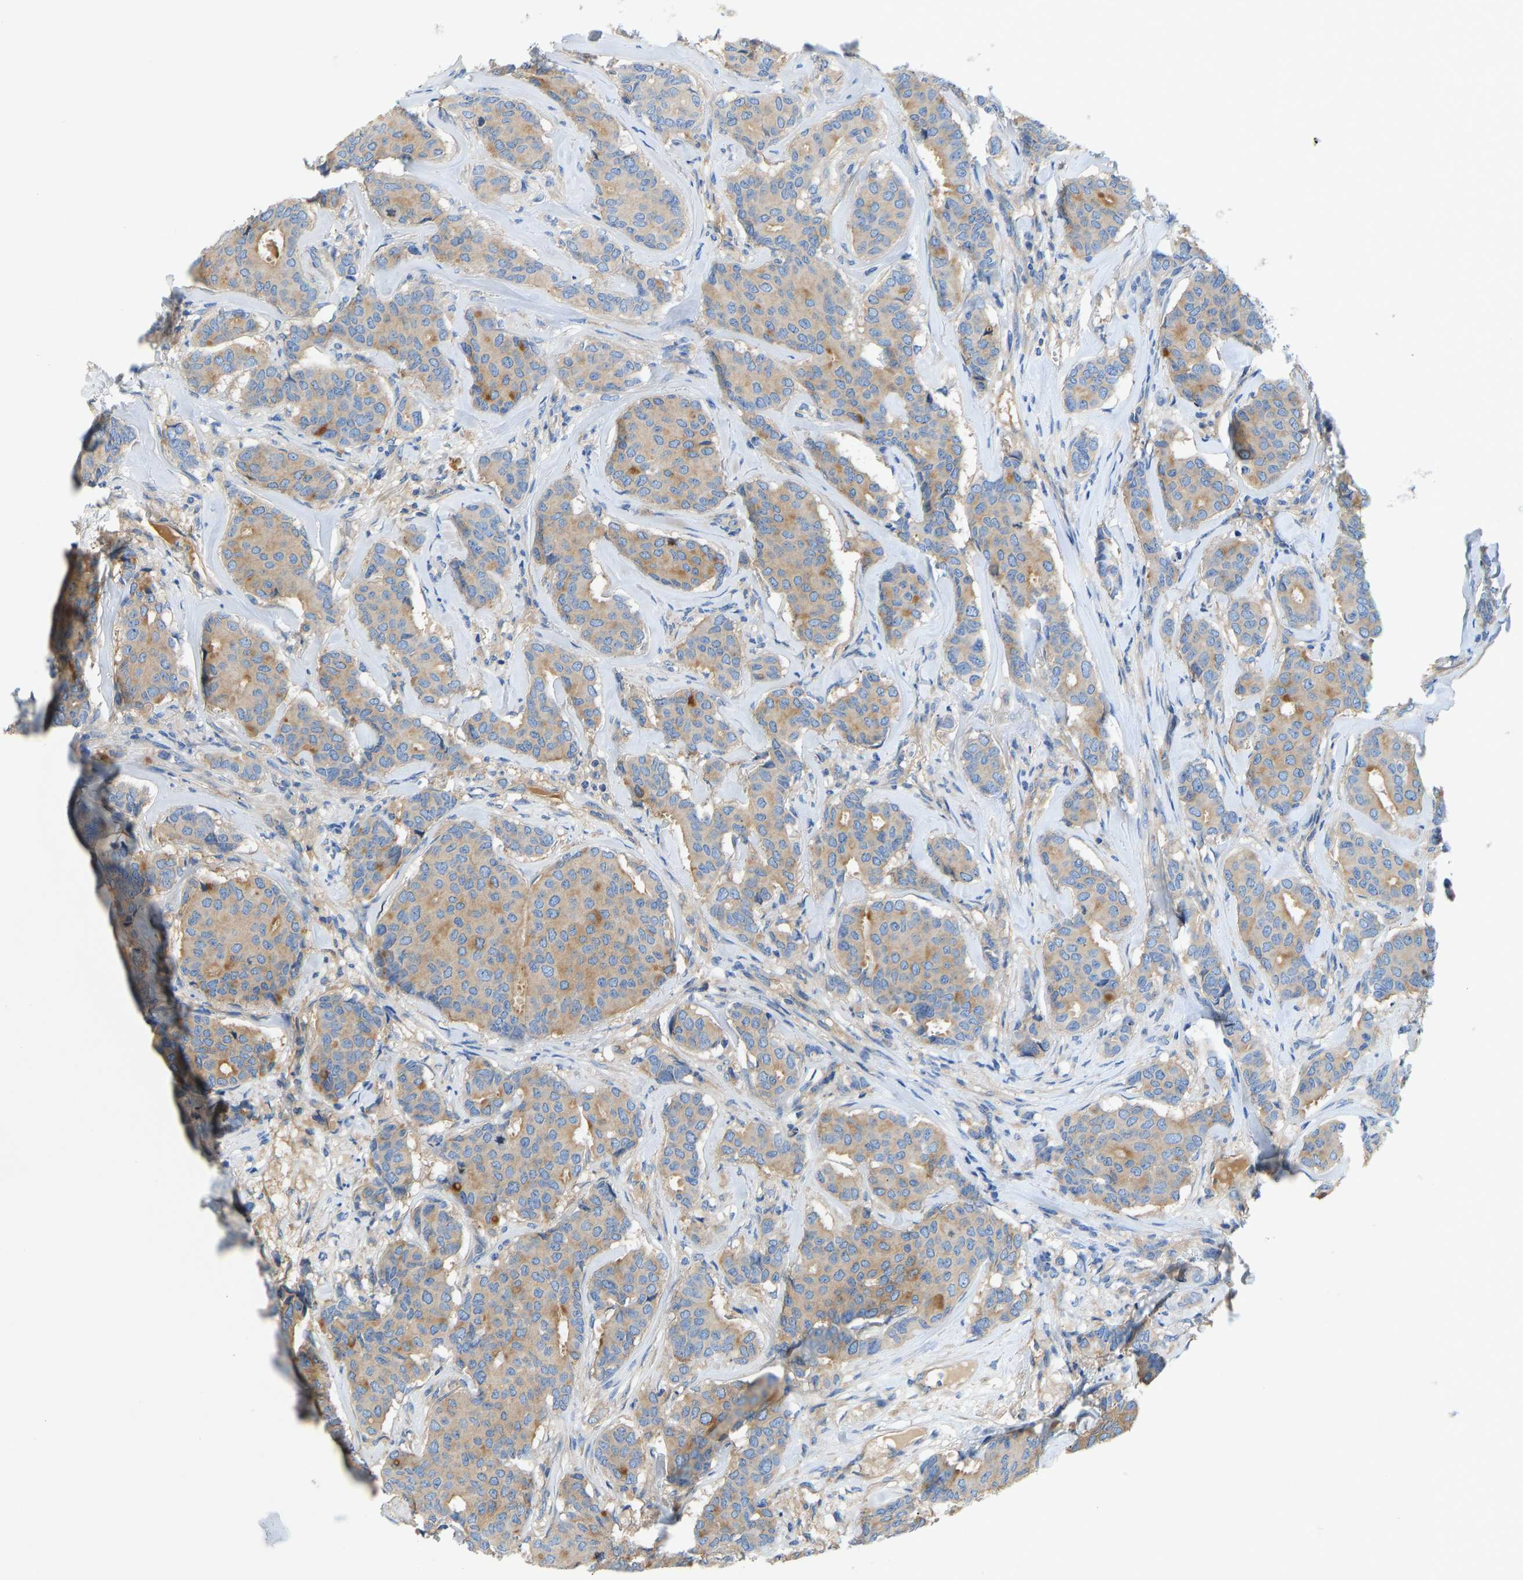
{"staining": {"intensity": "moderate", "quantity": ">75%", "location": "cytoplasmic/membranous"}, "tissue": "breast cancer", "cell_type": "Tumor cells", "image_type": "cancer", "snomed": [{"axis": "morphology", "description": "Duct carcinoma"}, {"axis": "topography", "description": "Breast"}], "caption": "IHC image of neoplastic tissue: breast intraductal carcinoma stained using IHC demonstrates medium levels of moderate protein expression localized specifically in the cytoplasmic/membranous of tumor cells, appearing as a cytoplasmic/membranous brown color.", "gene": "CHAD", "patient": {"sex": "female", "age": 75}}